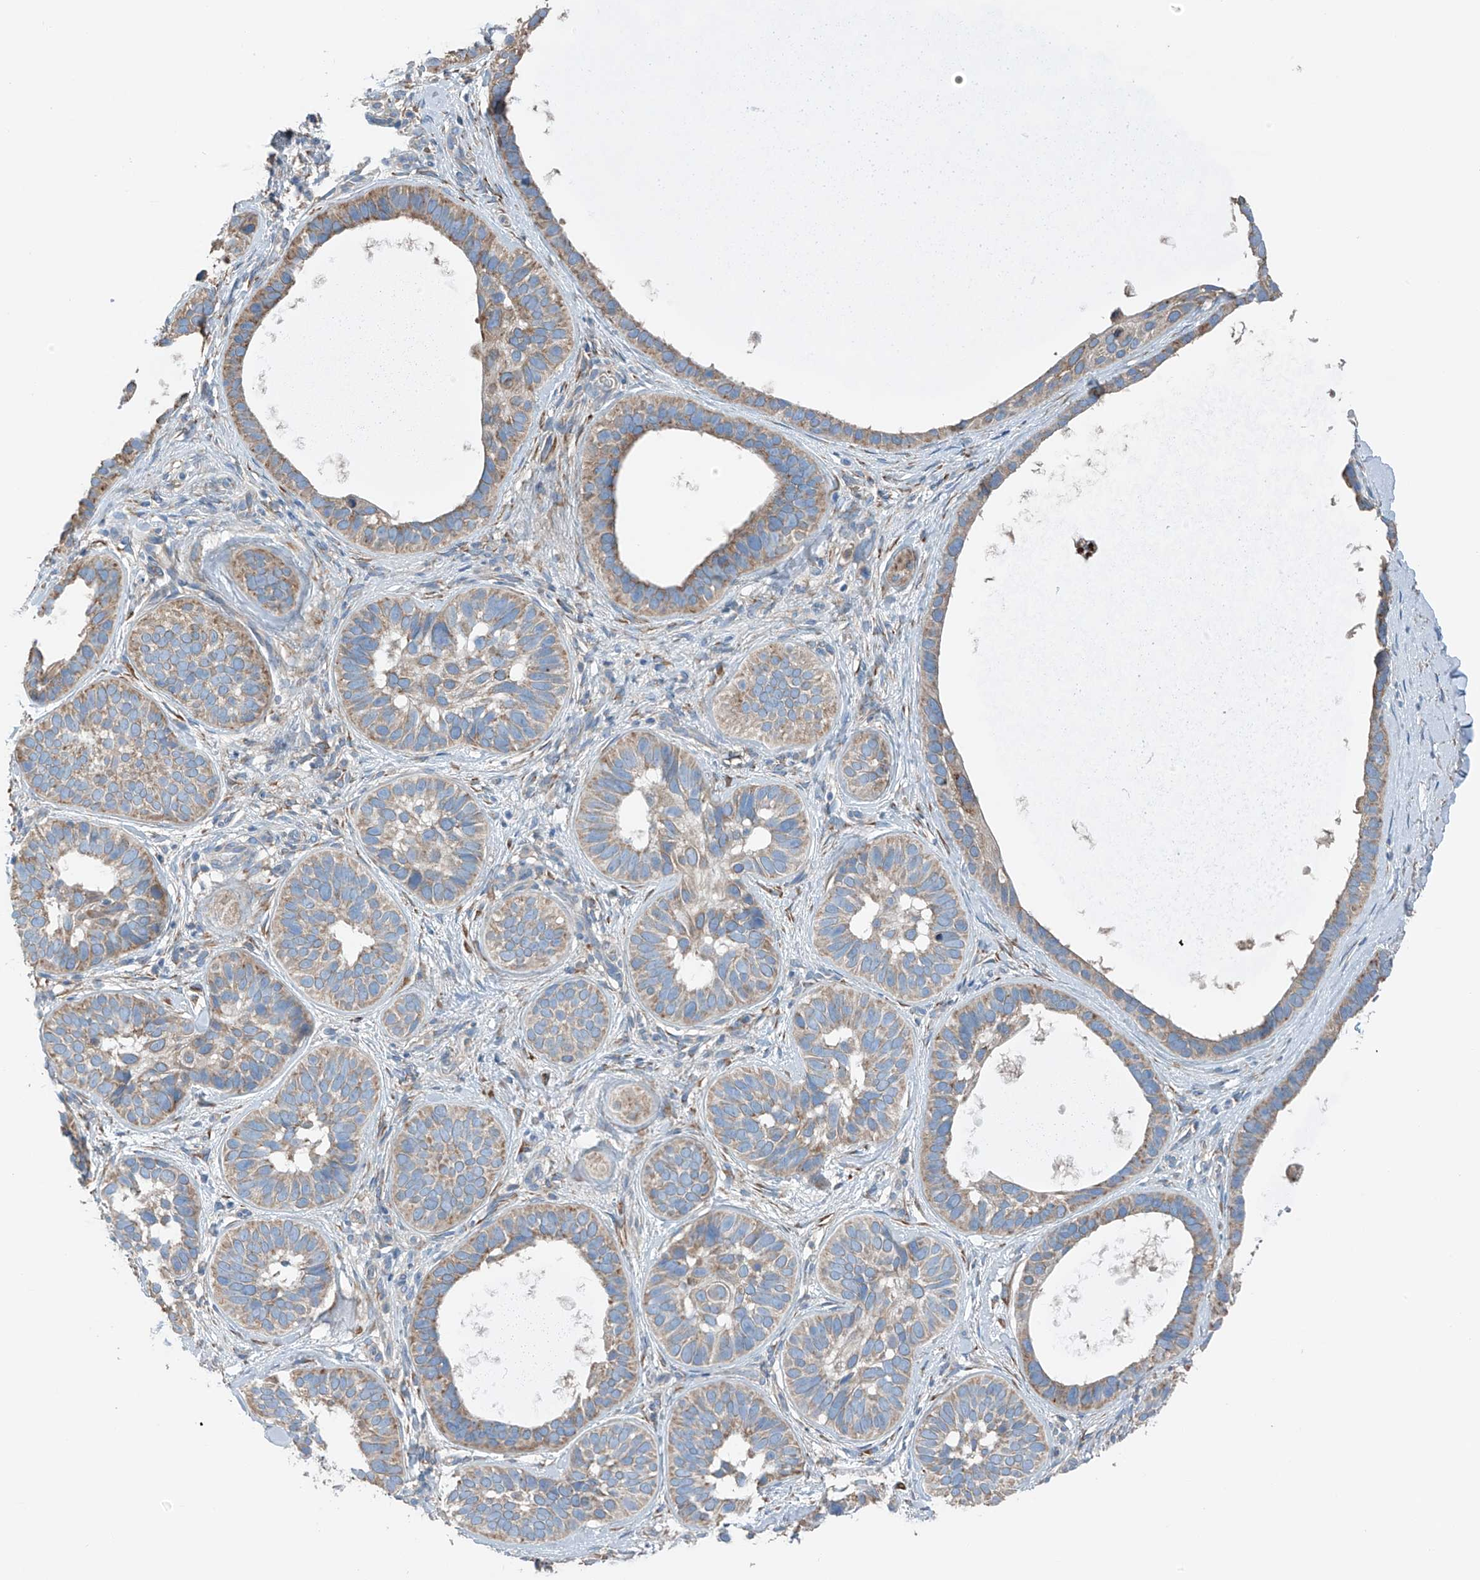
{"staining": {"intensity": "weak", "quantity": "25%-75%", "location": "cytoplasmic/membranous"}, "tissue": "skin cancer", "cell_type": "Tumor cells", "image_type": "cancer", "snomed": [{"axis": "morphology", "description": "Basal cell carcinoma"}, {"axis": "topography", "description": "Skin"}], "caption": "Skin basal cell carcinoma was stained to show a protein in brown. There is low levels of weak cytoplasmic/membranous positivity in approximately 25%-75% of tumor cells. The staining was performed using DAB (3,3'-diaminobenzidine), with brown indicating positive protein expression. Nuclei are stained blue with hematoxylin.", "gene": "GALNTL6", "patient": {"sex": "male", "age": 62}}